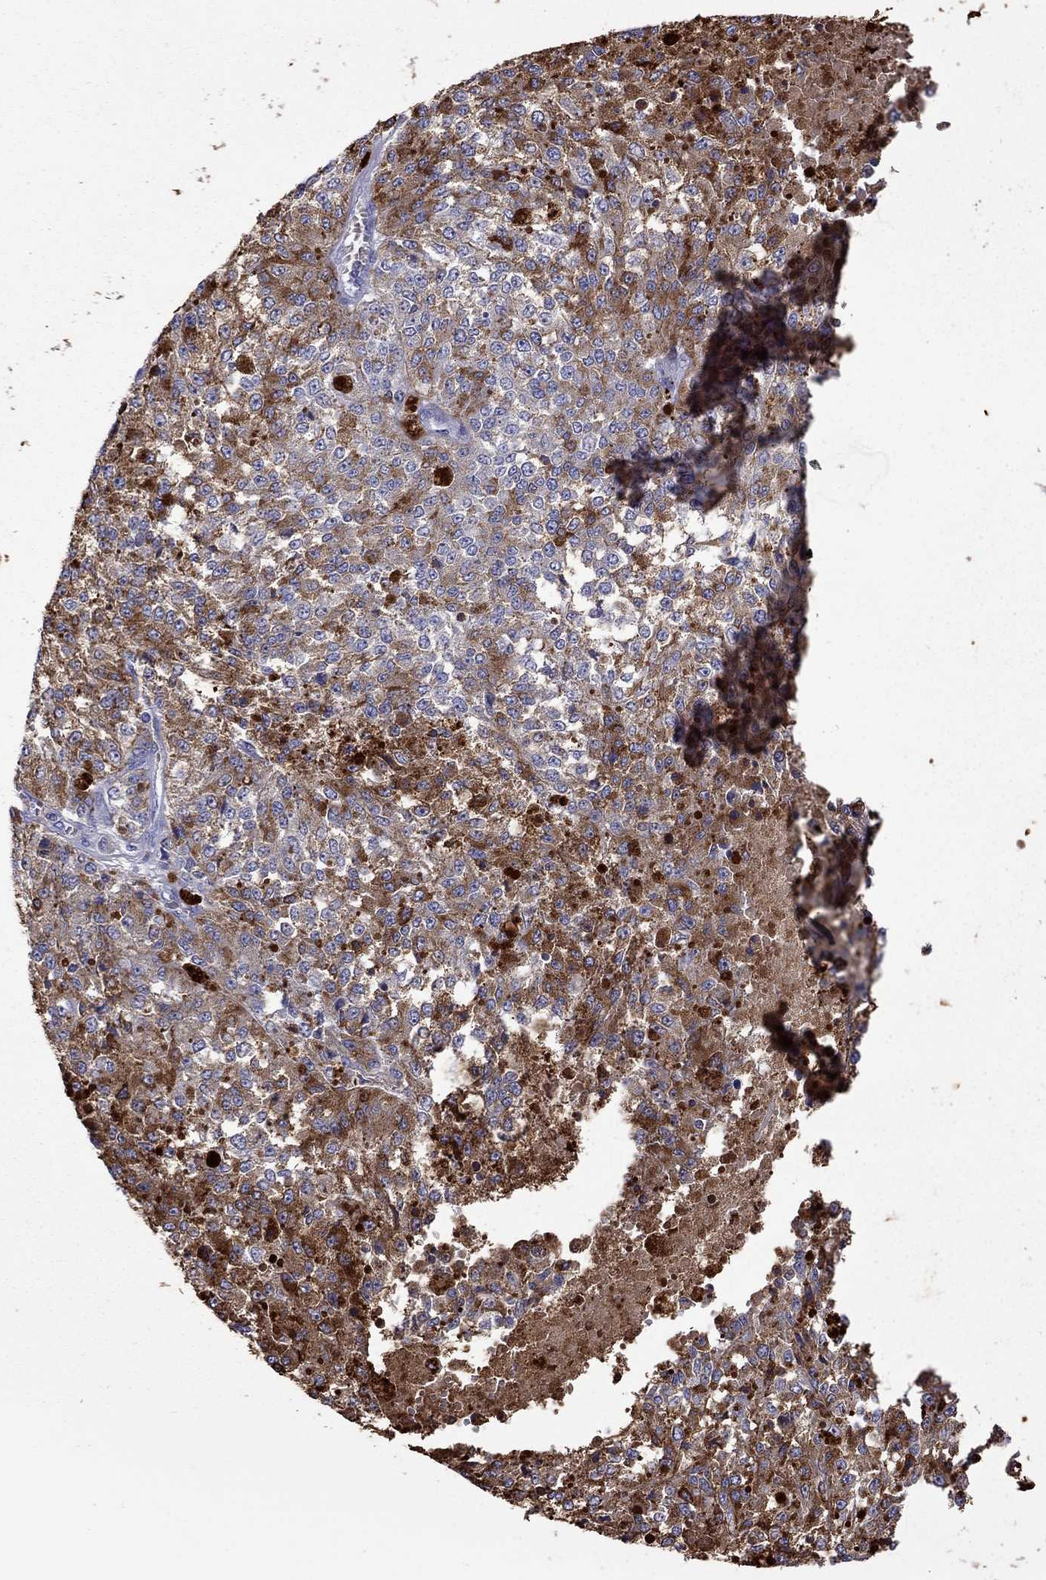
{"staining": {"intensity": "moderate", "quantity": "<25%", "location": "cytoplasmic/membranous"}, "tissue": "melanoma", "cell_type": "Tumor cells", "image_type": "cancer", "snomed": [{"axis": "morphology", "description": "Malignant melanoma, Metastatic site"}, {"axis": "topography", "description": "Lymph node"}], "caption": "The micrograph shows staining of malignant melanoma (metastatic site), revealing moderate cytoplasmic/membranous protein staining (brown color) within tumor cells. (Stains: DAB (3,3'-diaminobenzidine) in brown, nuclei in blue, Microscopy: brightfield microscopy at high magnification).", "gene": "SERPINA3", "patient": {"sex": "female", "age": 64}}